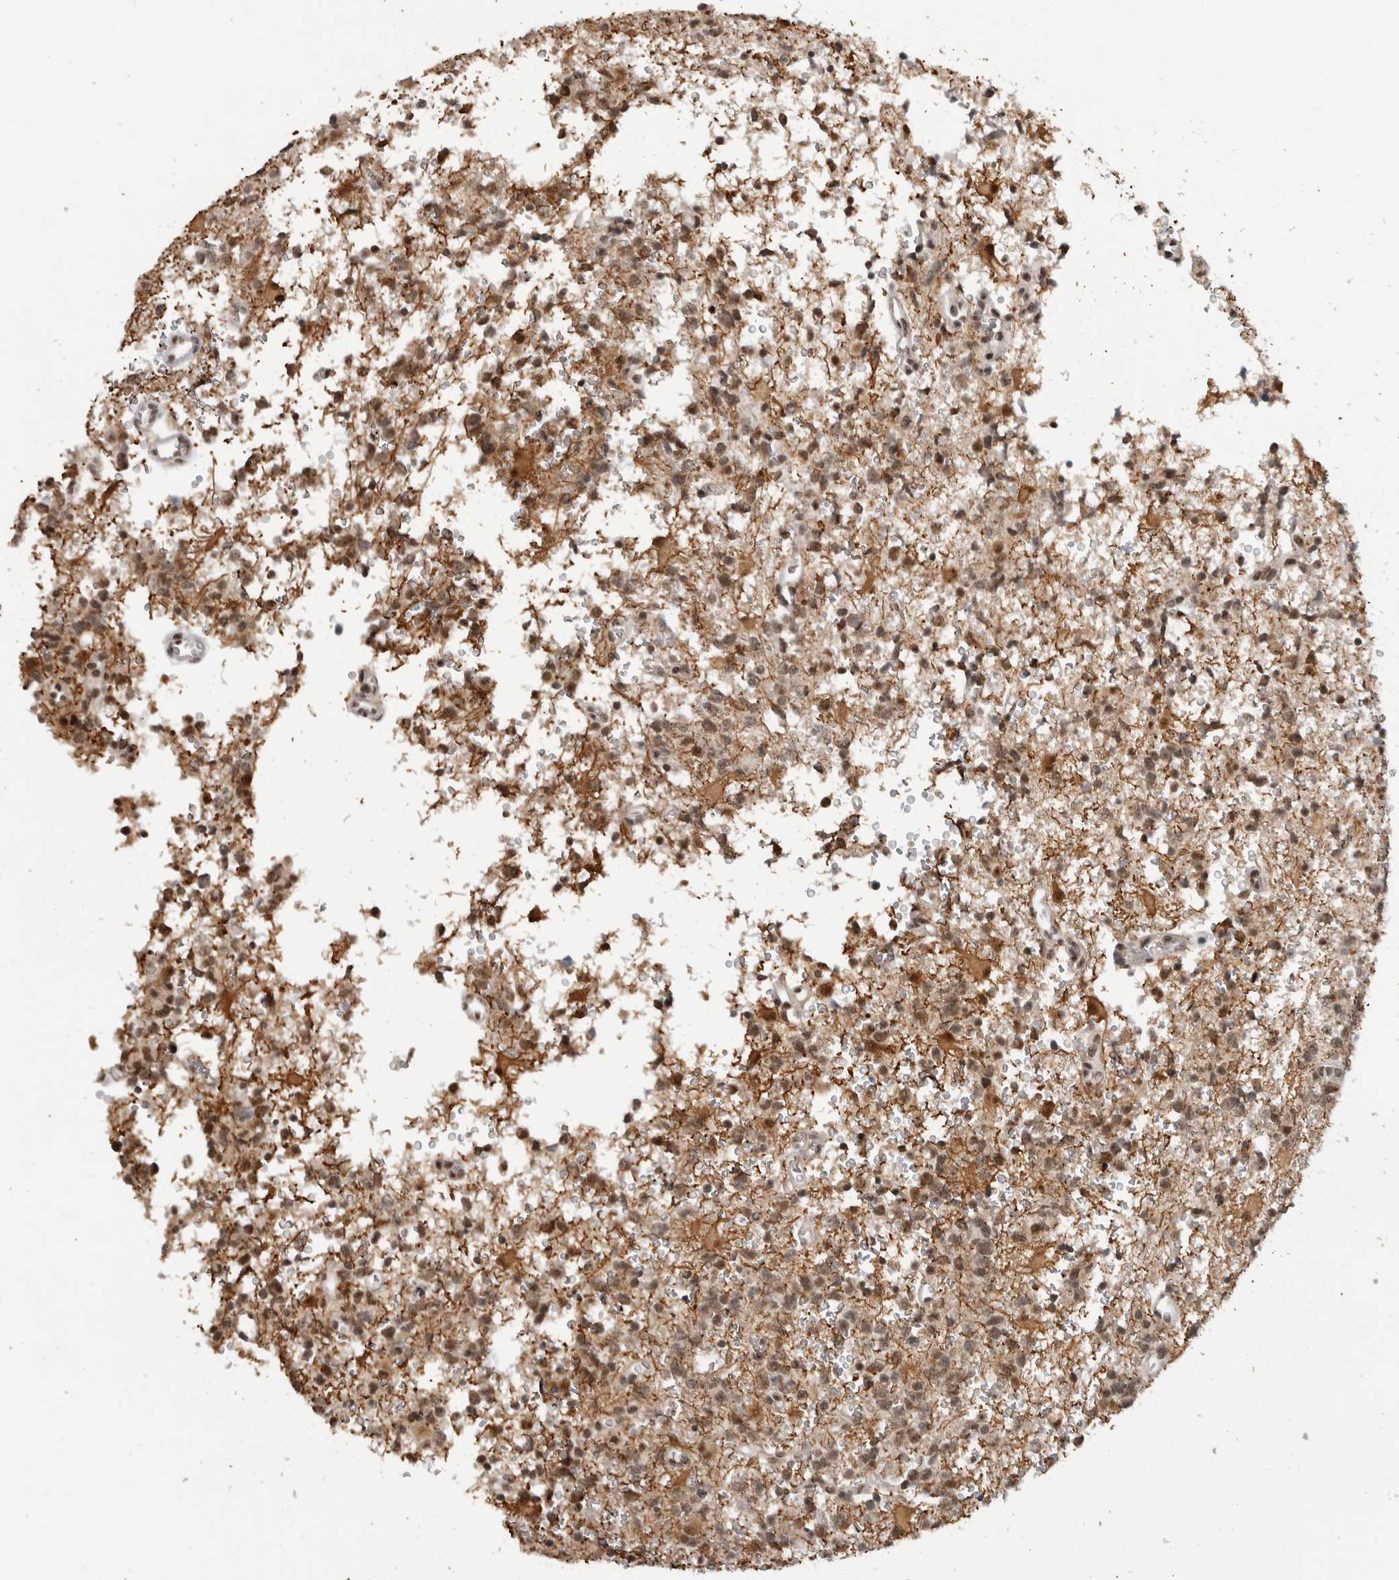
{"staining": {"intensity": "moderate", "quantity": ">75%", "location": "nuclear"}, "tissue": "glioma", "cell_type": "Tumor cells", "image_type": "cancer", "snomed": [{"axis": "morphology", "description": "Glioma, malignant, High grade"}, {"axis": "topography", "description": "Brain"}], "caption": "A brown stain highlights moderate nuclear expression of a protein in glioma tumor cells.", "gene": "NCAPG2", "patient": {"sex": "female", "age": 62}}